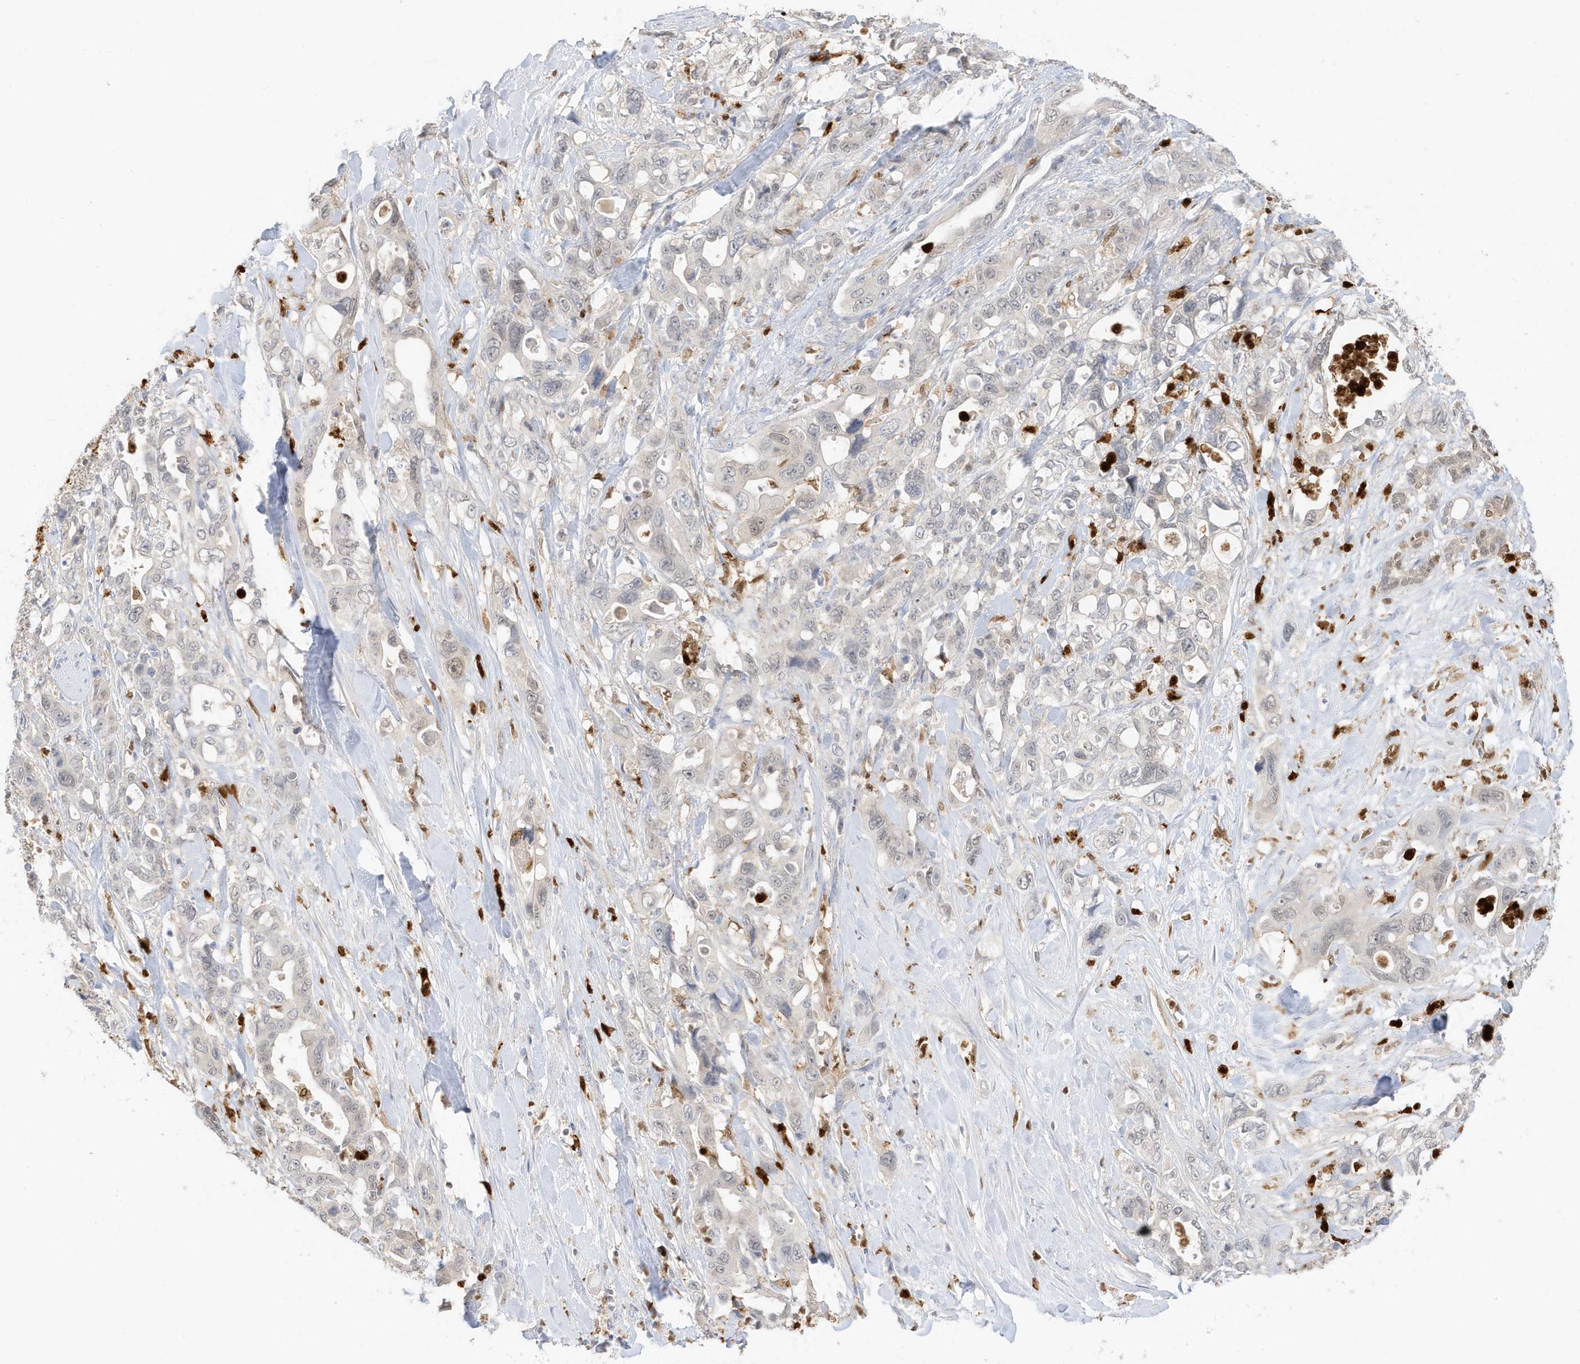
{"staining": {"intensity": "weak", "quantity": "<25%", "location": "nuclear"}, "tissue": "pancreatic cancer", "cell_type": "Tumor cells", "image_type": "cancer", "snomed": [{"axis": "morphology", "description": "Adenocarcinoma, NOS"}, {"axis": "topography", "description": "Pancreas"}], "caption": "An immunohistochemistry (IHC) photomicrograph of pancreatic cancer is shown. There is no staining in tumor cells of pancreatic cancer.", "gene": "GCA", "patient": {"sex": "male", "age": 46}}